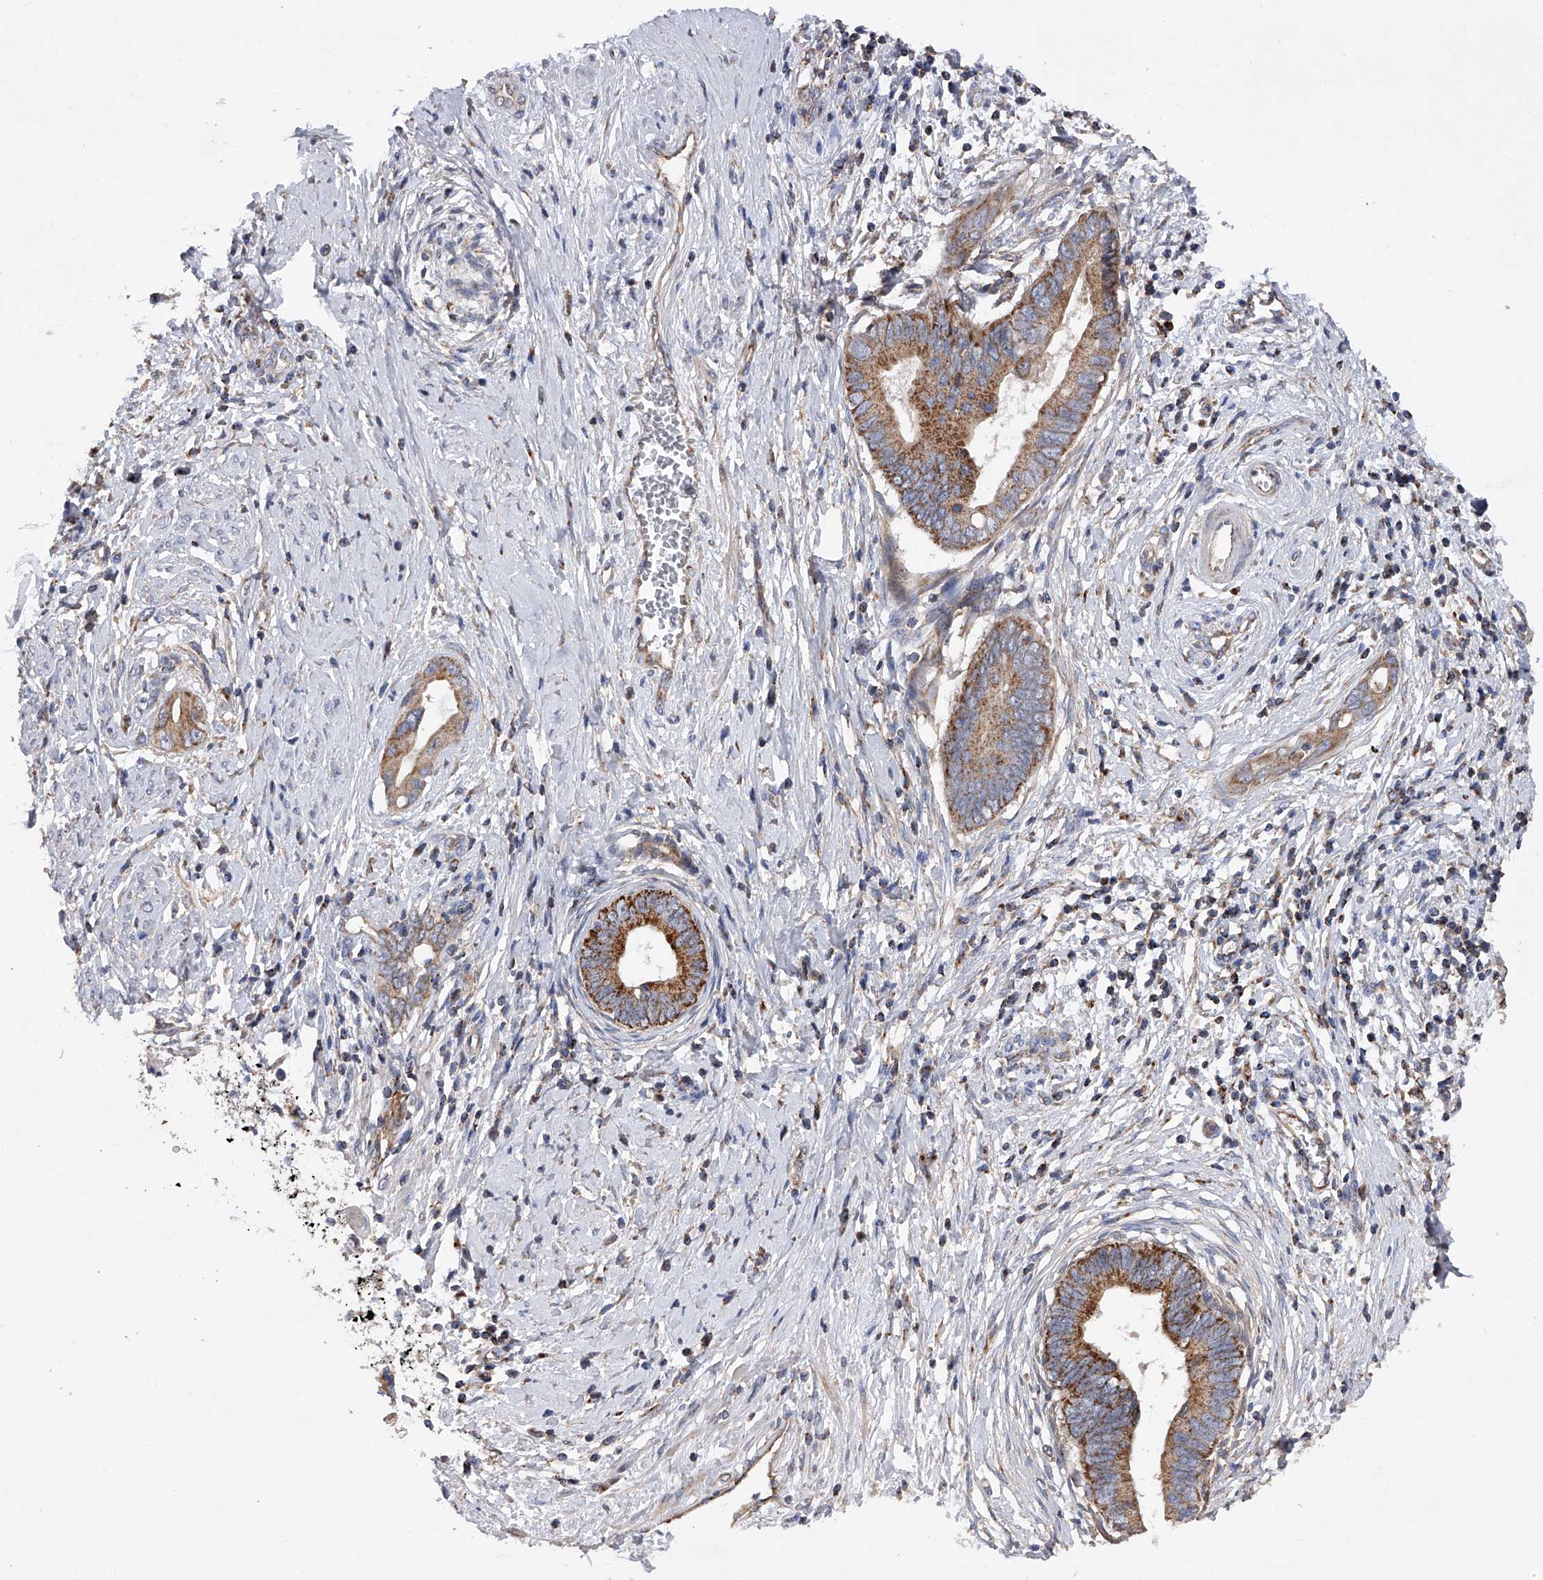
{"staining": {"intensity": "strong", "quantity": ">75%", "location": "cytoplasmic/membranous"}, "tissue": "cervical cancer", "cell_type": "Tumor cells", "image_type": "cancer", "snomed": [{"axis": "morphology", "description": "Adenocarcinoma, NOS"}, {"axis": "topography", "description": "Cervix"}], "caption": "Cervical adenocarcinoma stained with a brown dye displays strong cytoplasmic/membranous positive expression in about >75% of tumor cells.", "gene": "PDSS2", "patient": {"sex": "female", "age": 44}}